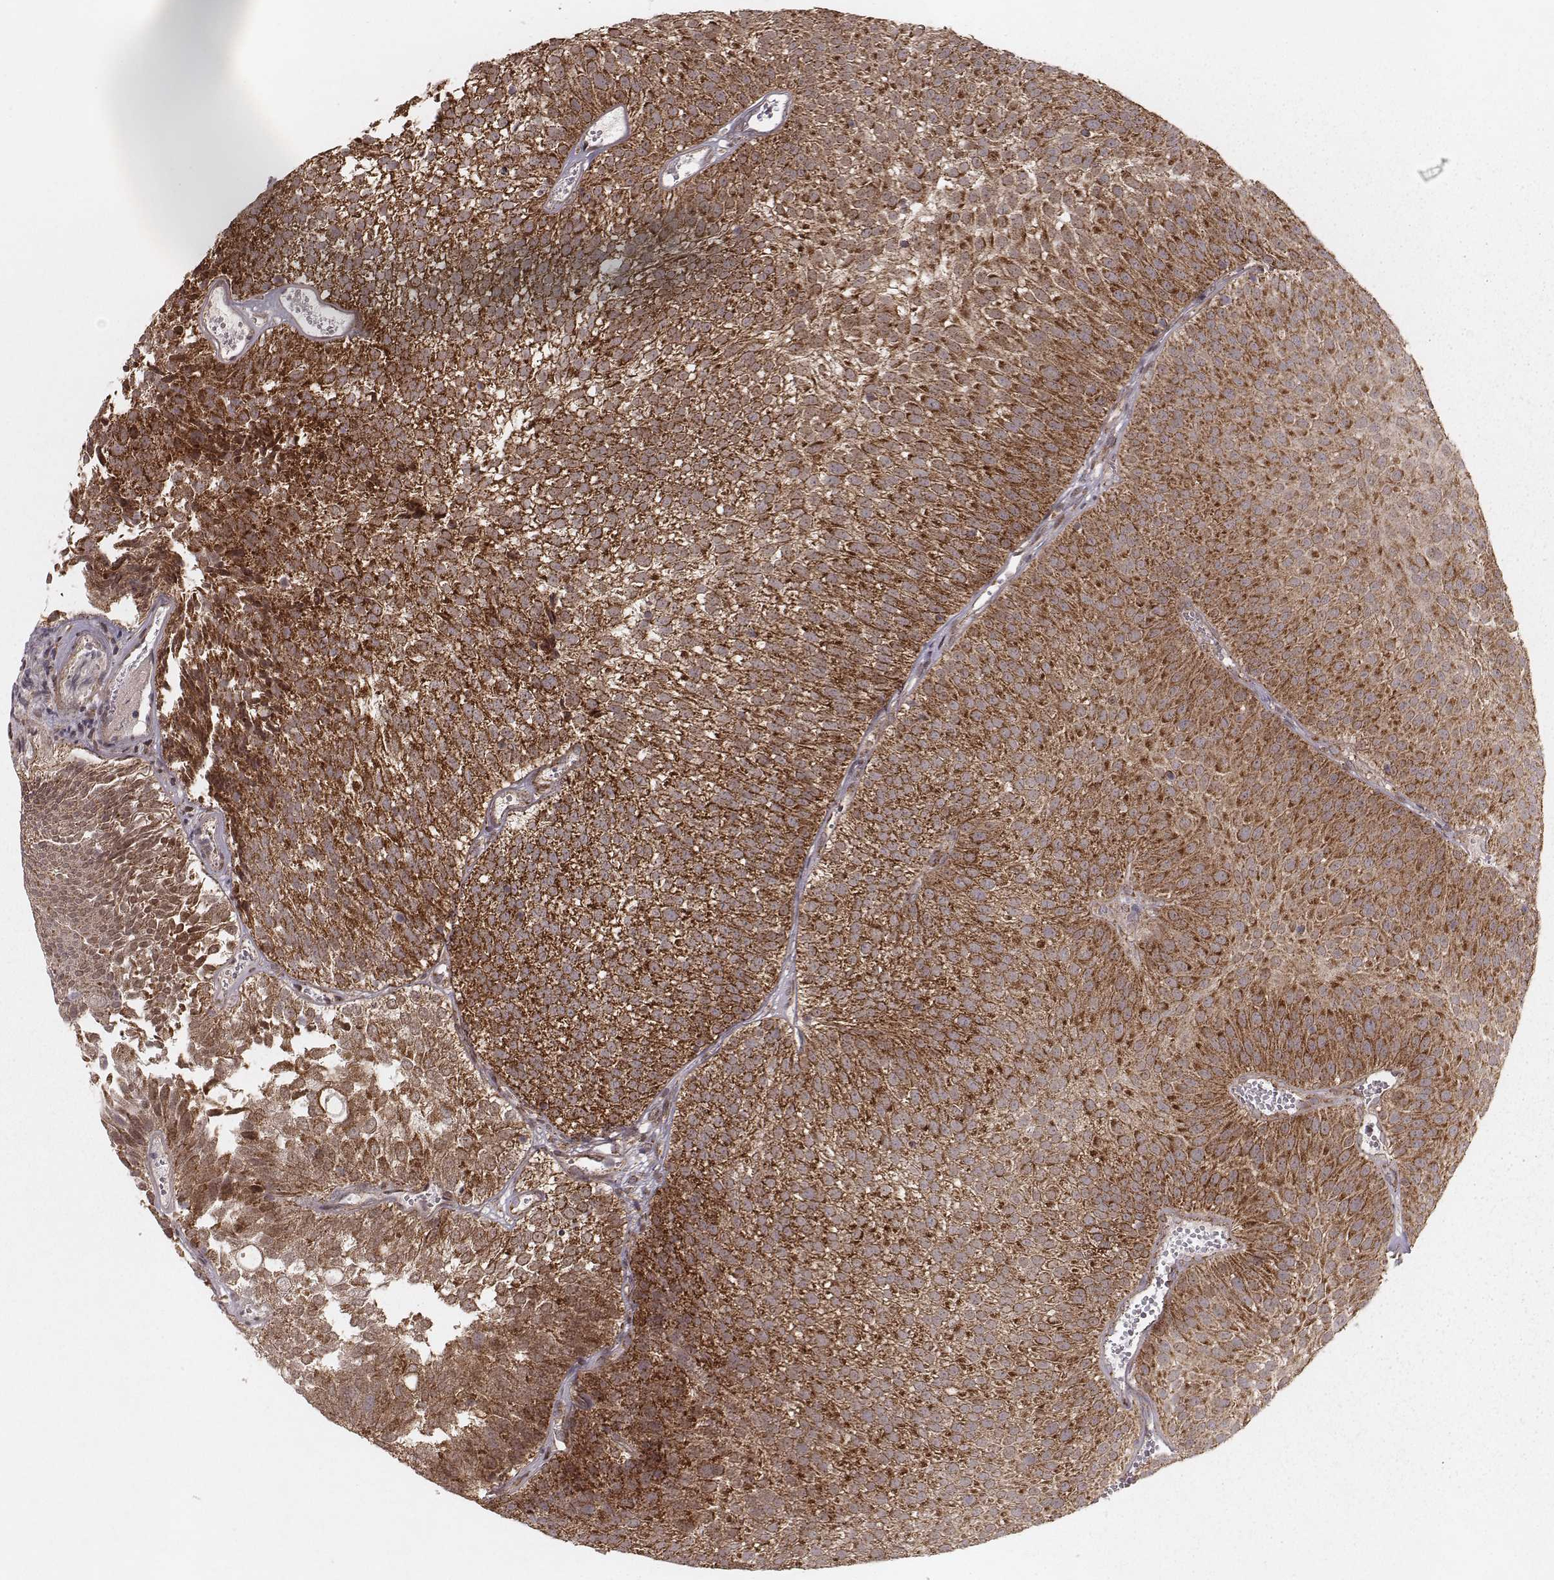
{"staining": {"intensity": "strong", "quantity": ">75%", "location": "cytoplasmic/membranous"}, "tissue": "urothelial cancer", "cell_type": "Tumor cells", "image_type": "cancer", "snomed": [{"axis": "morphology", "description": "Urothelial carcinoma, Low grade"}, {"axis": "topography", "description": "Urinary bladder"}], "caption": "The image demonstrates staining of urothelial cancer, revealing strong cytoplasmic/membranous protein staining (brown color) within tumor cells.", "gene": "NDUFA7", "patient": {"sex": "male", "age": 52}}